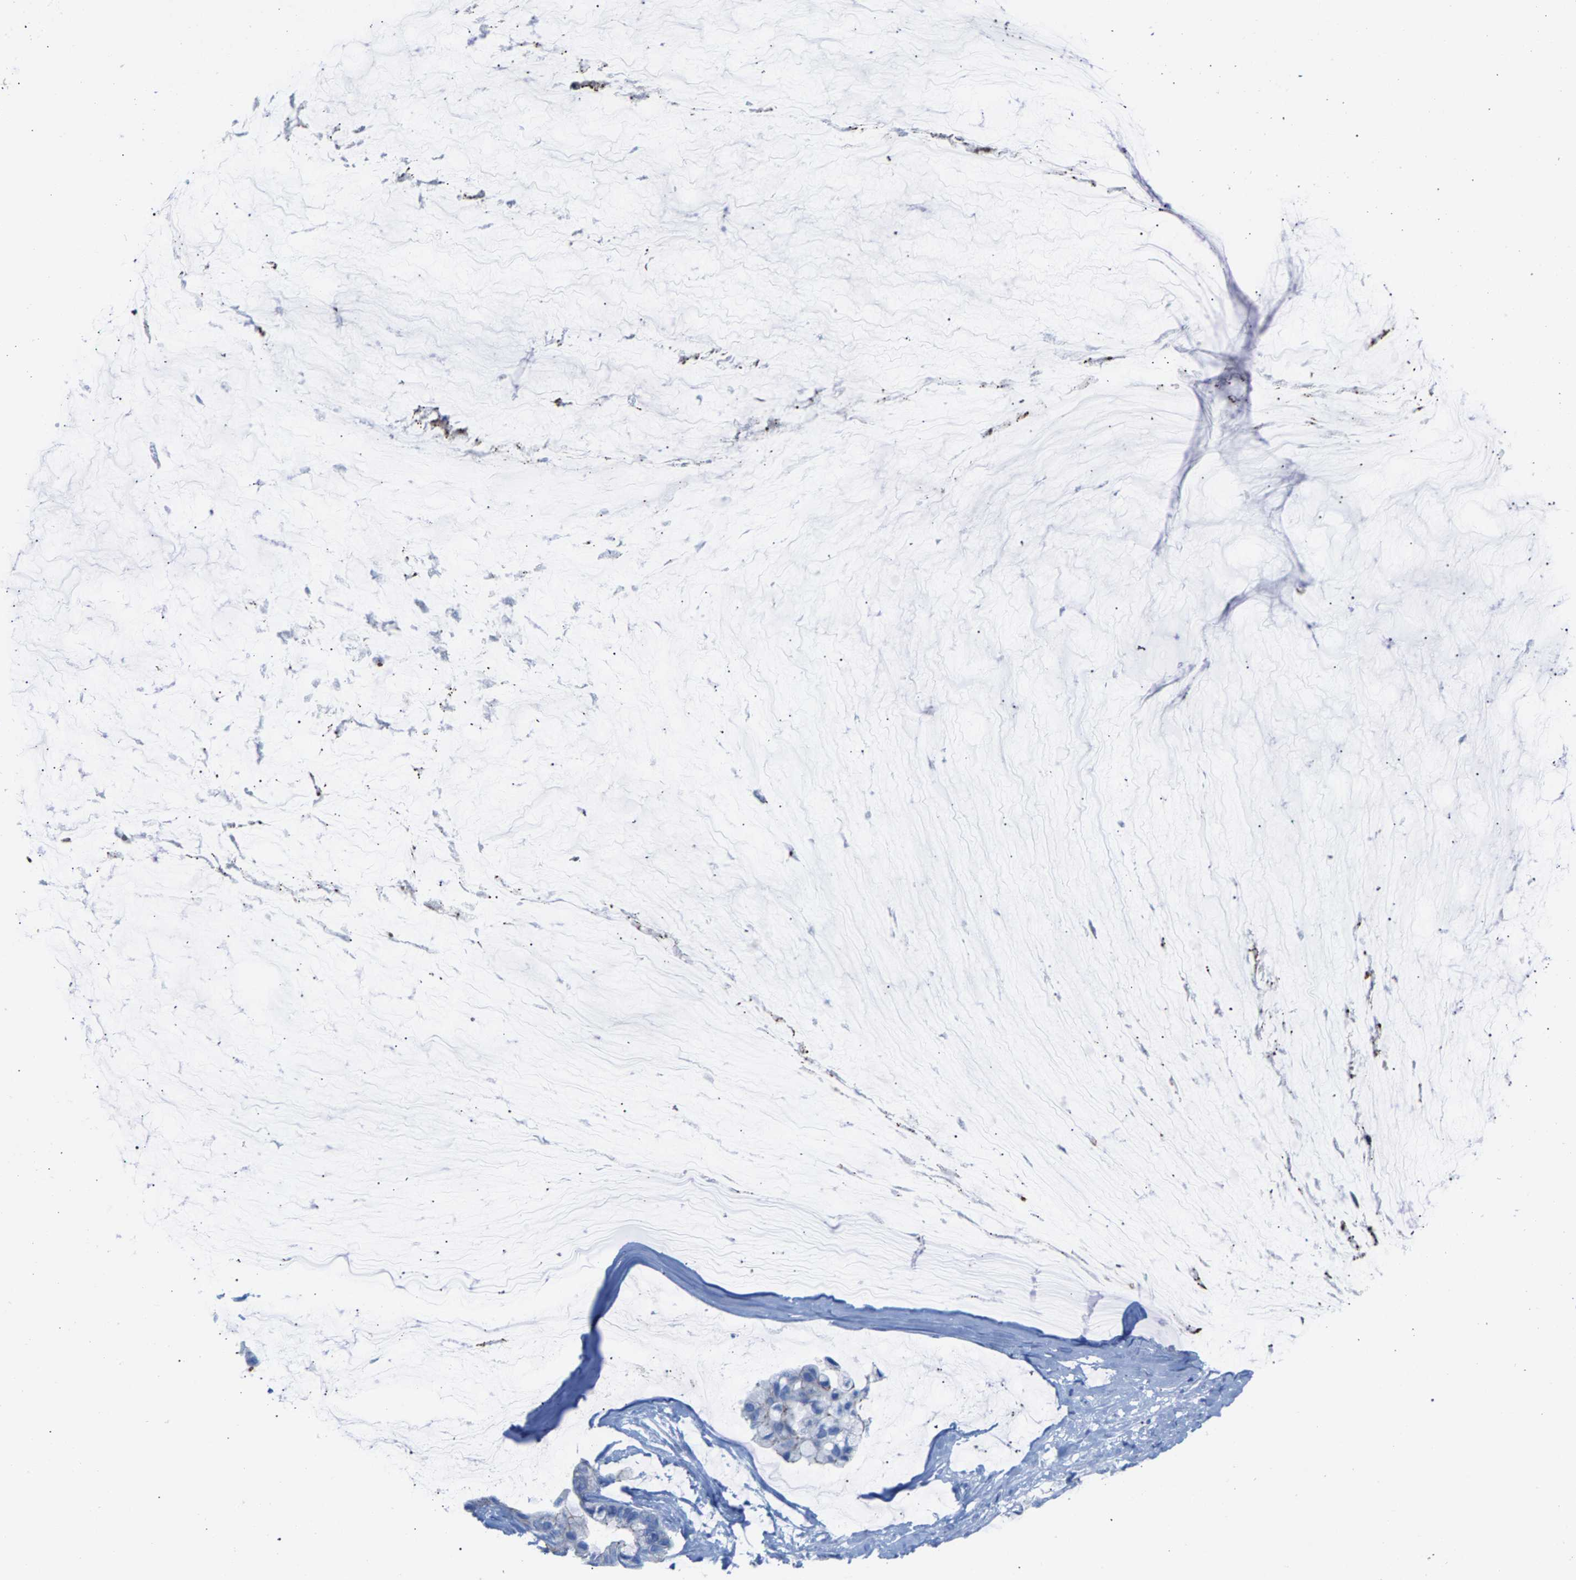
{"staining": {"intensity": "negative", "quantity": "none", "location": "none"}, "tissue": "ovarian cancer", "cell_type": "Tumor cells", "image_type": "cancer", "snomed": [{"axis": "morphology", "description": "Cystadenocarcinoma, mucinous, NOS"}, {"axis": "topography", "description": "Ovary"}], "caption": "Micrograph shows no significant protein positivity in tumor cells of ovarian cancer.", "gene": "CPA1", "patient": {"sex": "female", "age": 39}}